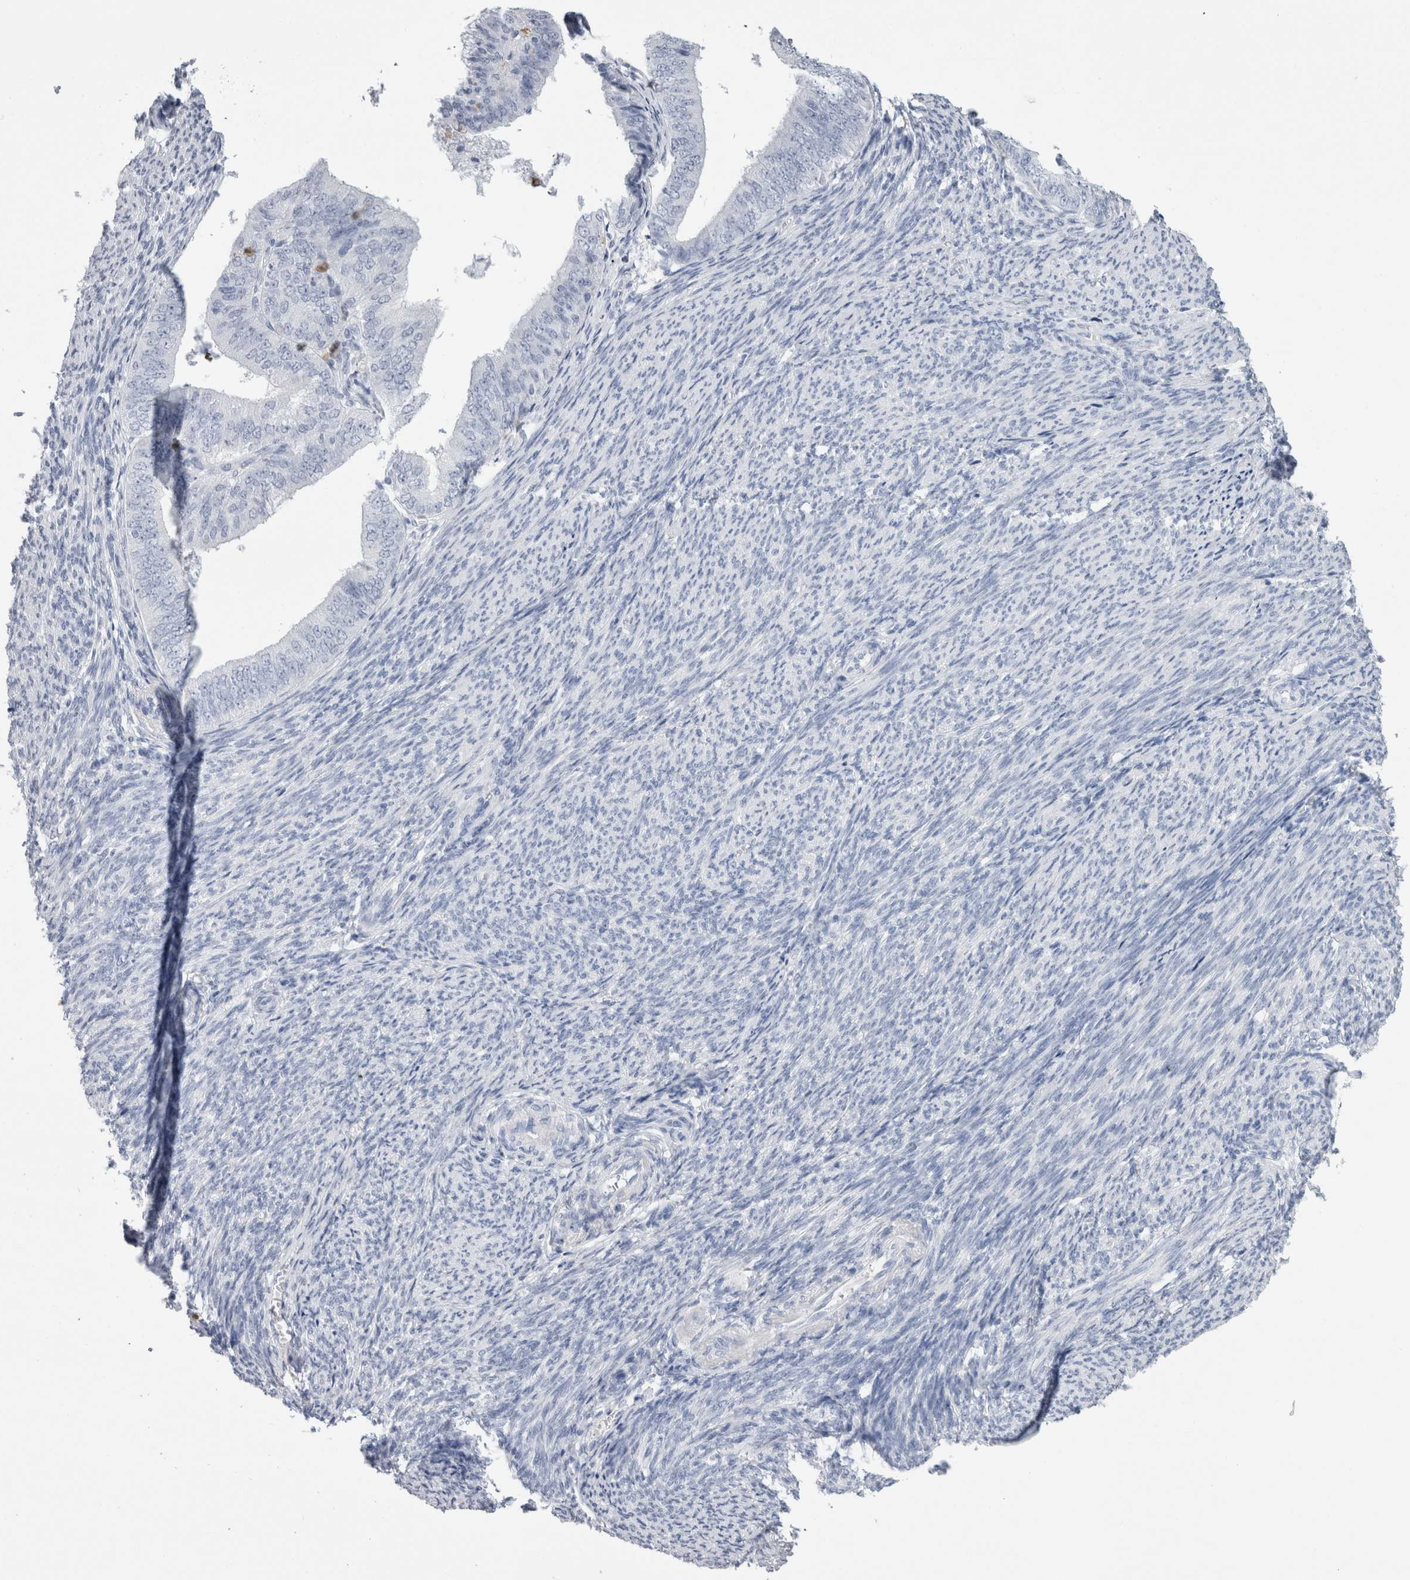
{"staining": {"intensity": "negative", "quantity": "none", "location": "none"}, "tissue": "endometrial cancer", "cell_type": "Tumor cells", "image_type": "cancer", "snomed": [{"axis": "morphology", "description": "Adenocarcinoma, NOS"}, {"axis": "topography", "description": "Endometrium"}], "caption": "Immunohistochemistry (IHC) of adenocarcinoma (endometrial) exhibits no expression in tumor cells.", "gene": "S100A12", "patient": {"sex": "female", "age": 63}}